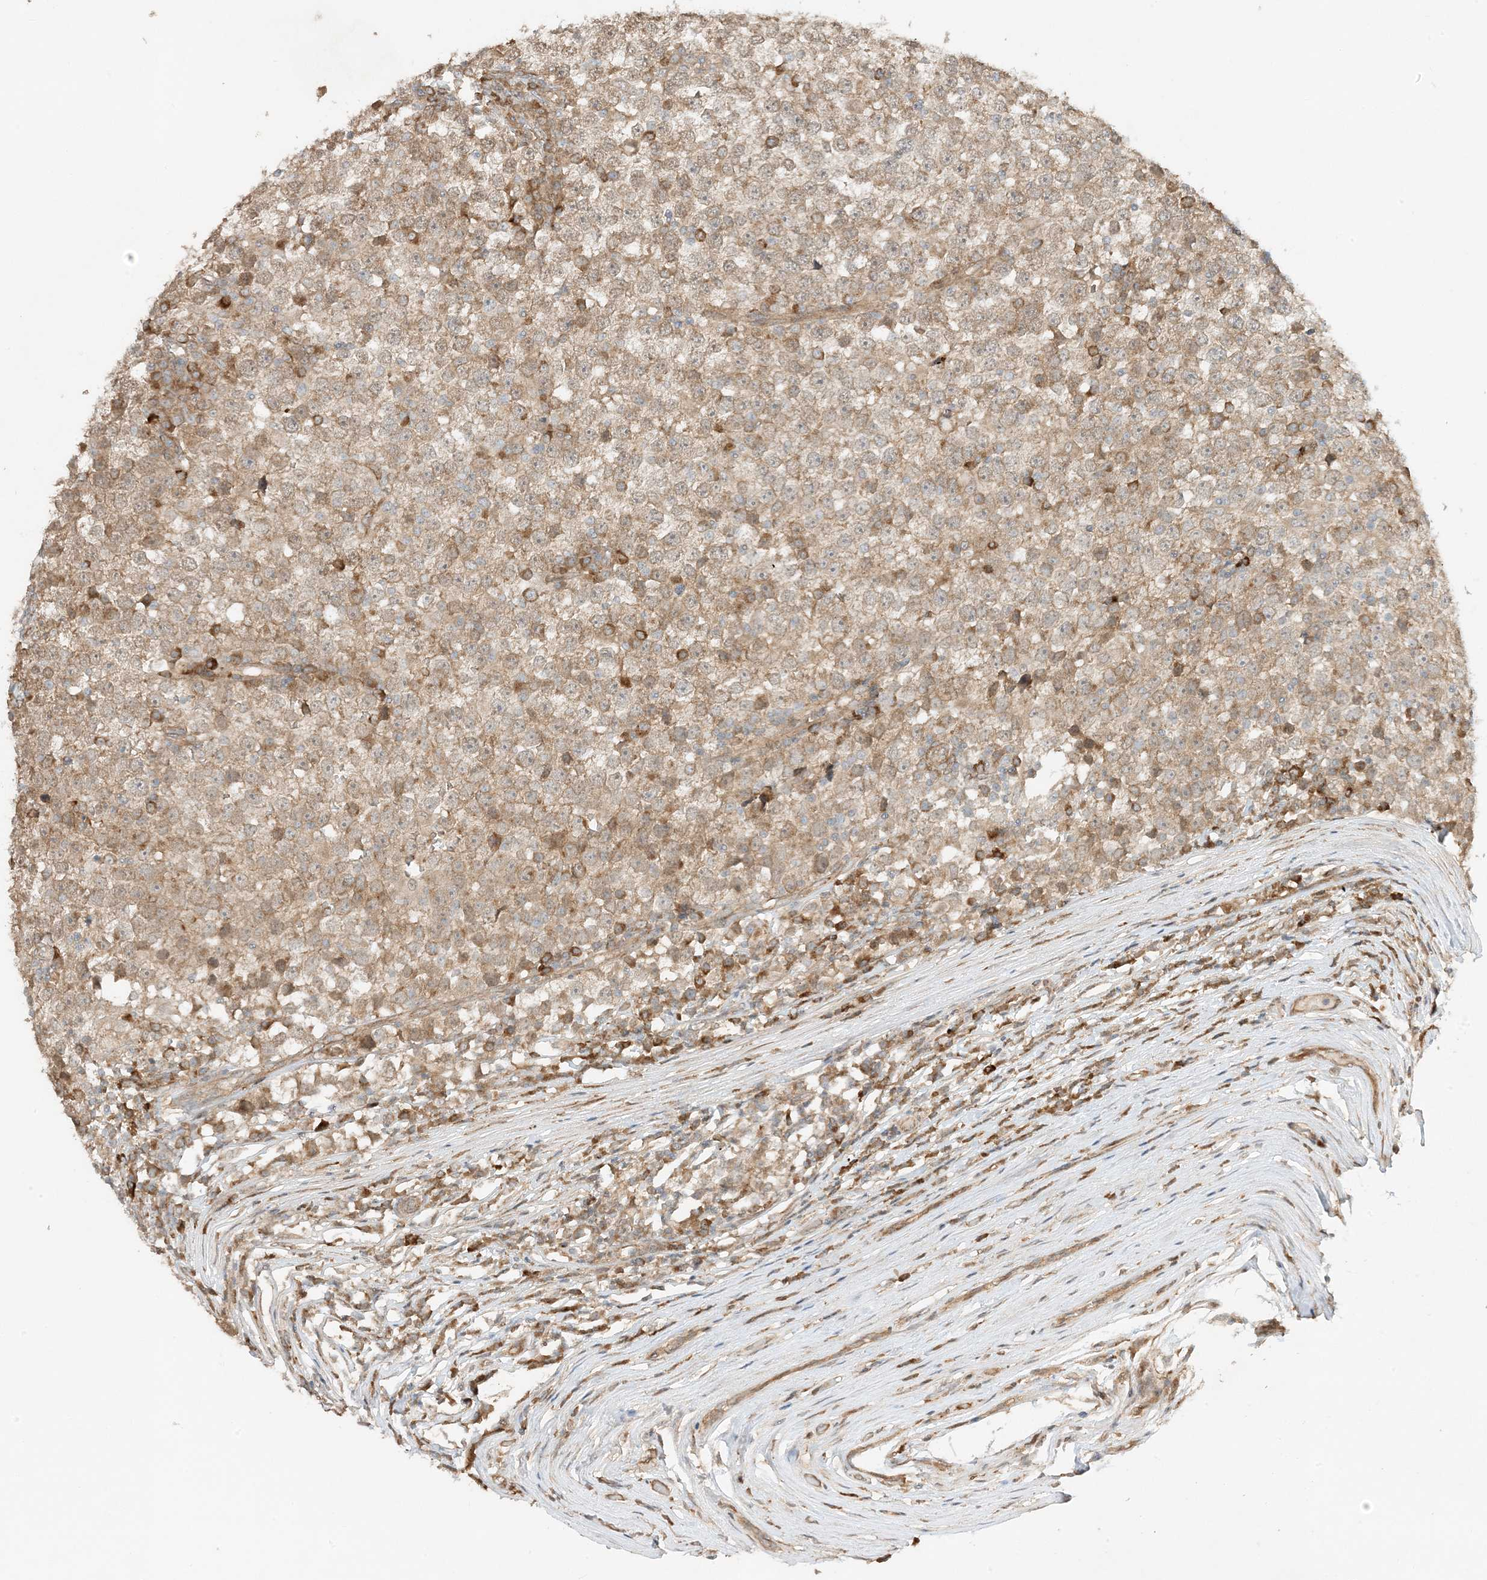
{"staining": {"intensity": "moderate", "quantity": ">75%", "location": "cytoplasmic/membranous"}, "tissue": "testis cancer", "cell_type": "Tumor cells", "image_type": "cancer", "snomed": [{"axis": "morphology", "description": "Seminoma, NOS"}, {"axis": "topography", "description": "Testis"}], "caption": "High-magnification brightfield microscopy of testis seminoma stained with DAB (brown) and counterstained with hematoxylin (blue). tumor cells exhibit moderate cytoplasmic/membranous expression is identified in about>75% of cells.", "gene": "SCARF2", "patient": {"sex": "male", "age": 65}}